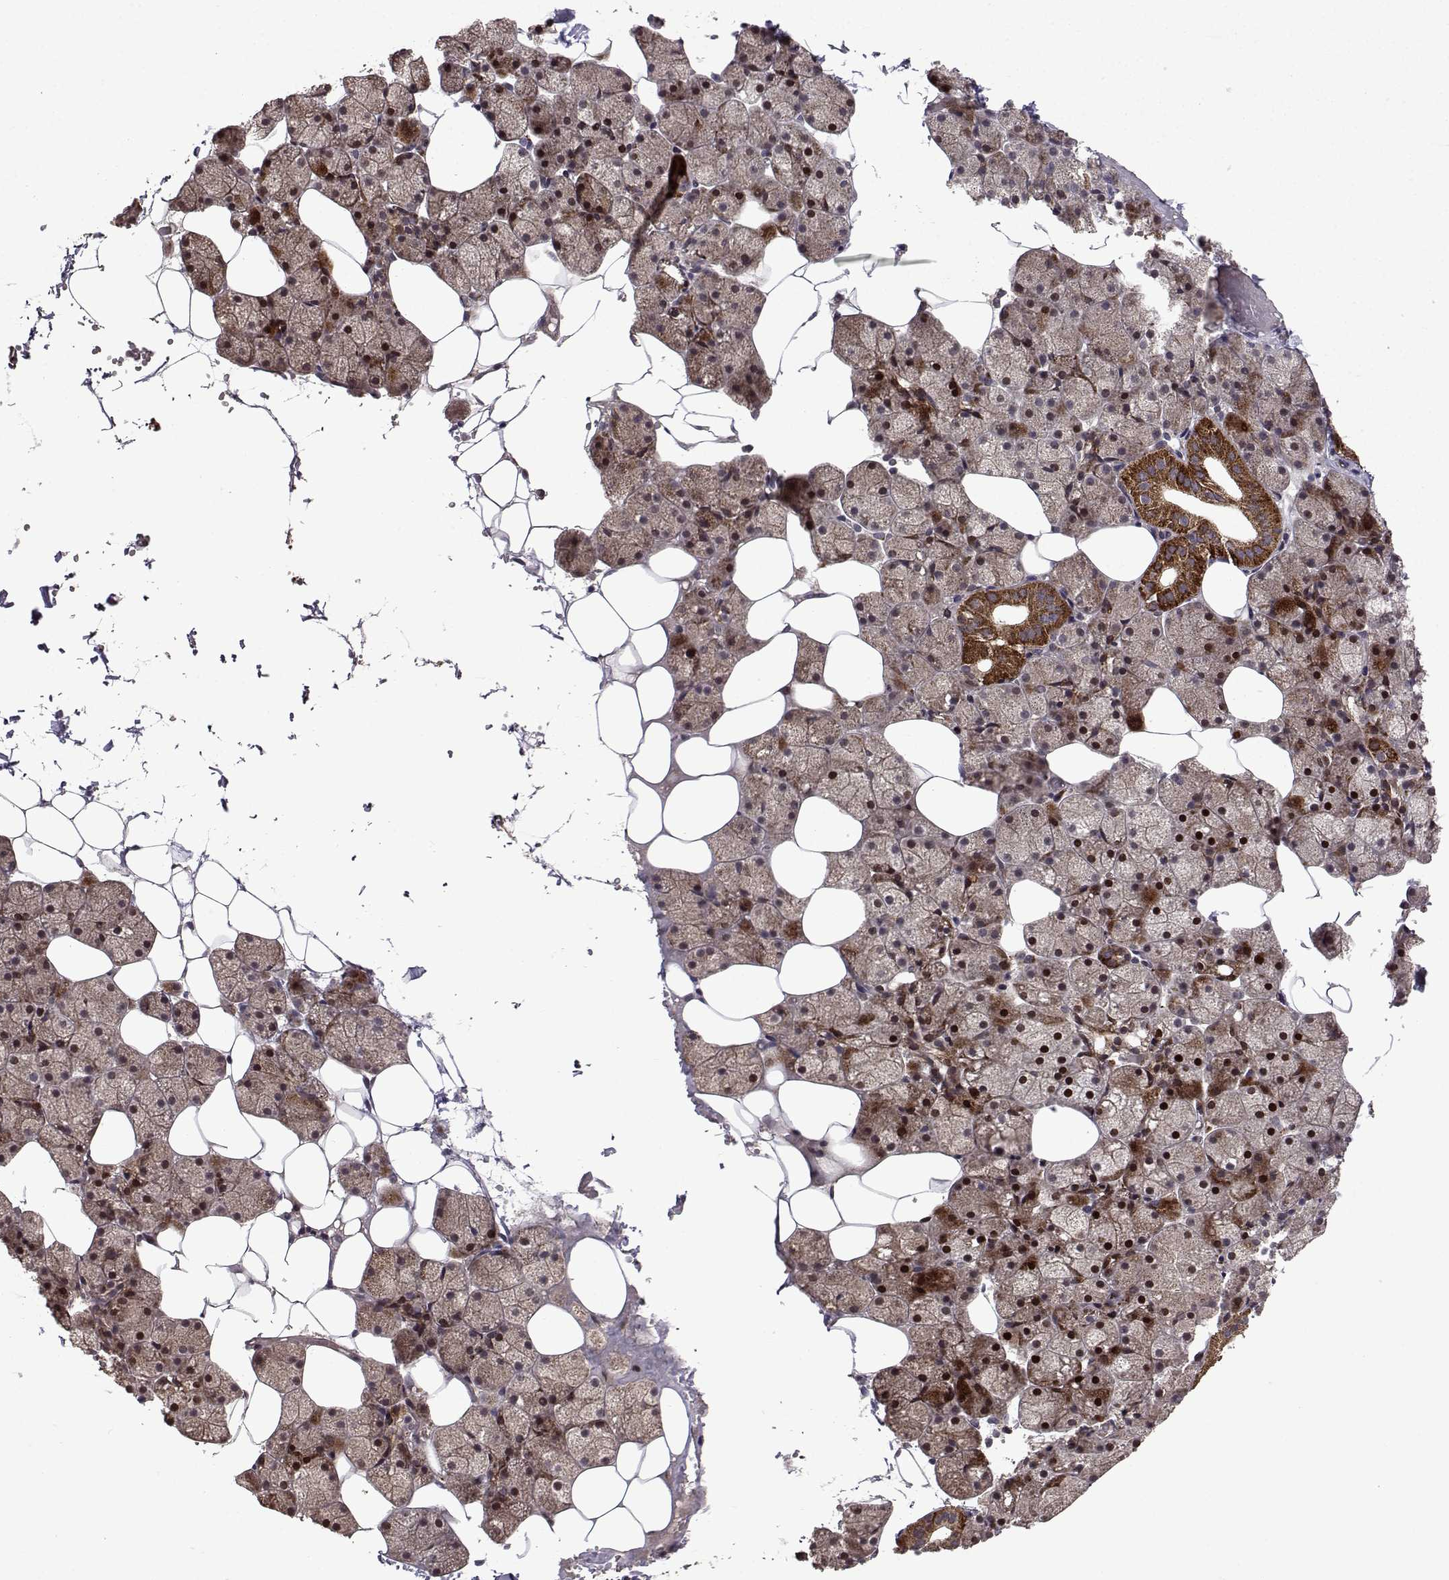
{"staining": {"intensity": "strong", "quantity": "<25%", "location": "cytoplasmic/membranous"}, "tissue": "salivary gland", "cell_type": "Glandular cells", "image_type": "normal", "snomed": [{"axis": "morphology", "description": "Normal tissue, NOS"}, {"axis": "topography", "description": "Salivary gland"}], "caption": "Salivary gland was stained to show a protein in brown. There is medium levels of strong cytoplasmic/membranous expression in about <25% of glandular cells.", "gene": "TAB2", "patient": {"sex": "male", "age": 38}}